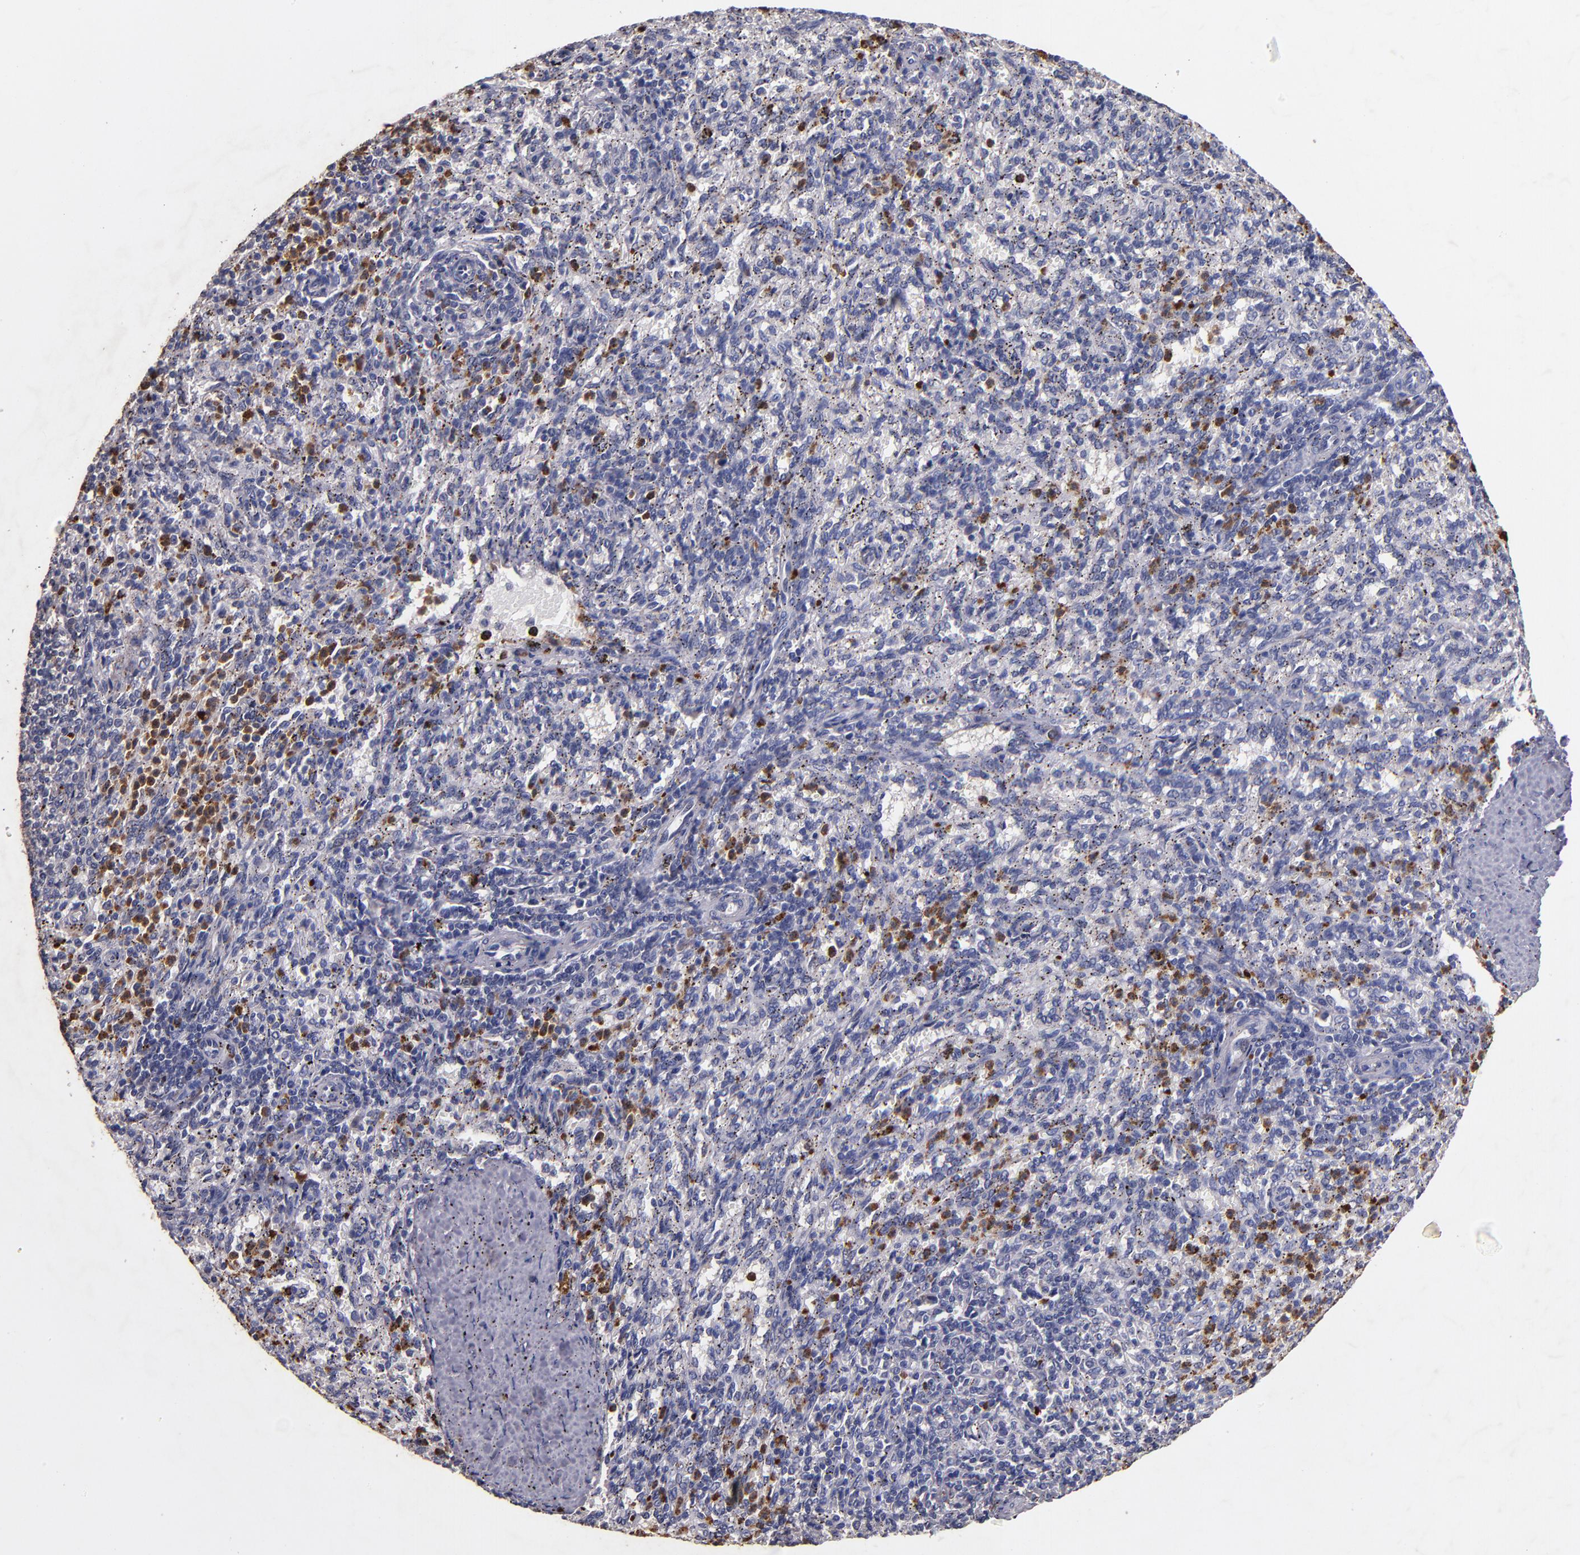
{"staining": {"intensity": "strong", "quantity": "<25%", "location": "cytoplasmic/membranous"}, "tissue": "spleen", "cell_type": "Cells in red pulp", "image_type": "normal", "snomed": [{"axis": "morphology", "description": "Normal tissue, NOS"}, {"axis": "topography", "description": "Spleen"}], "caption": "The immunohistochemical stain highlights strong cytoplasmic/membranous positivity in cells in red pulp of benign spleen. Nuclei are stained in blue.", "gene": "TTLL12", "patient": {"sex": "female", "age": 10}}